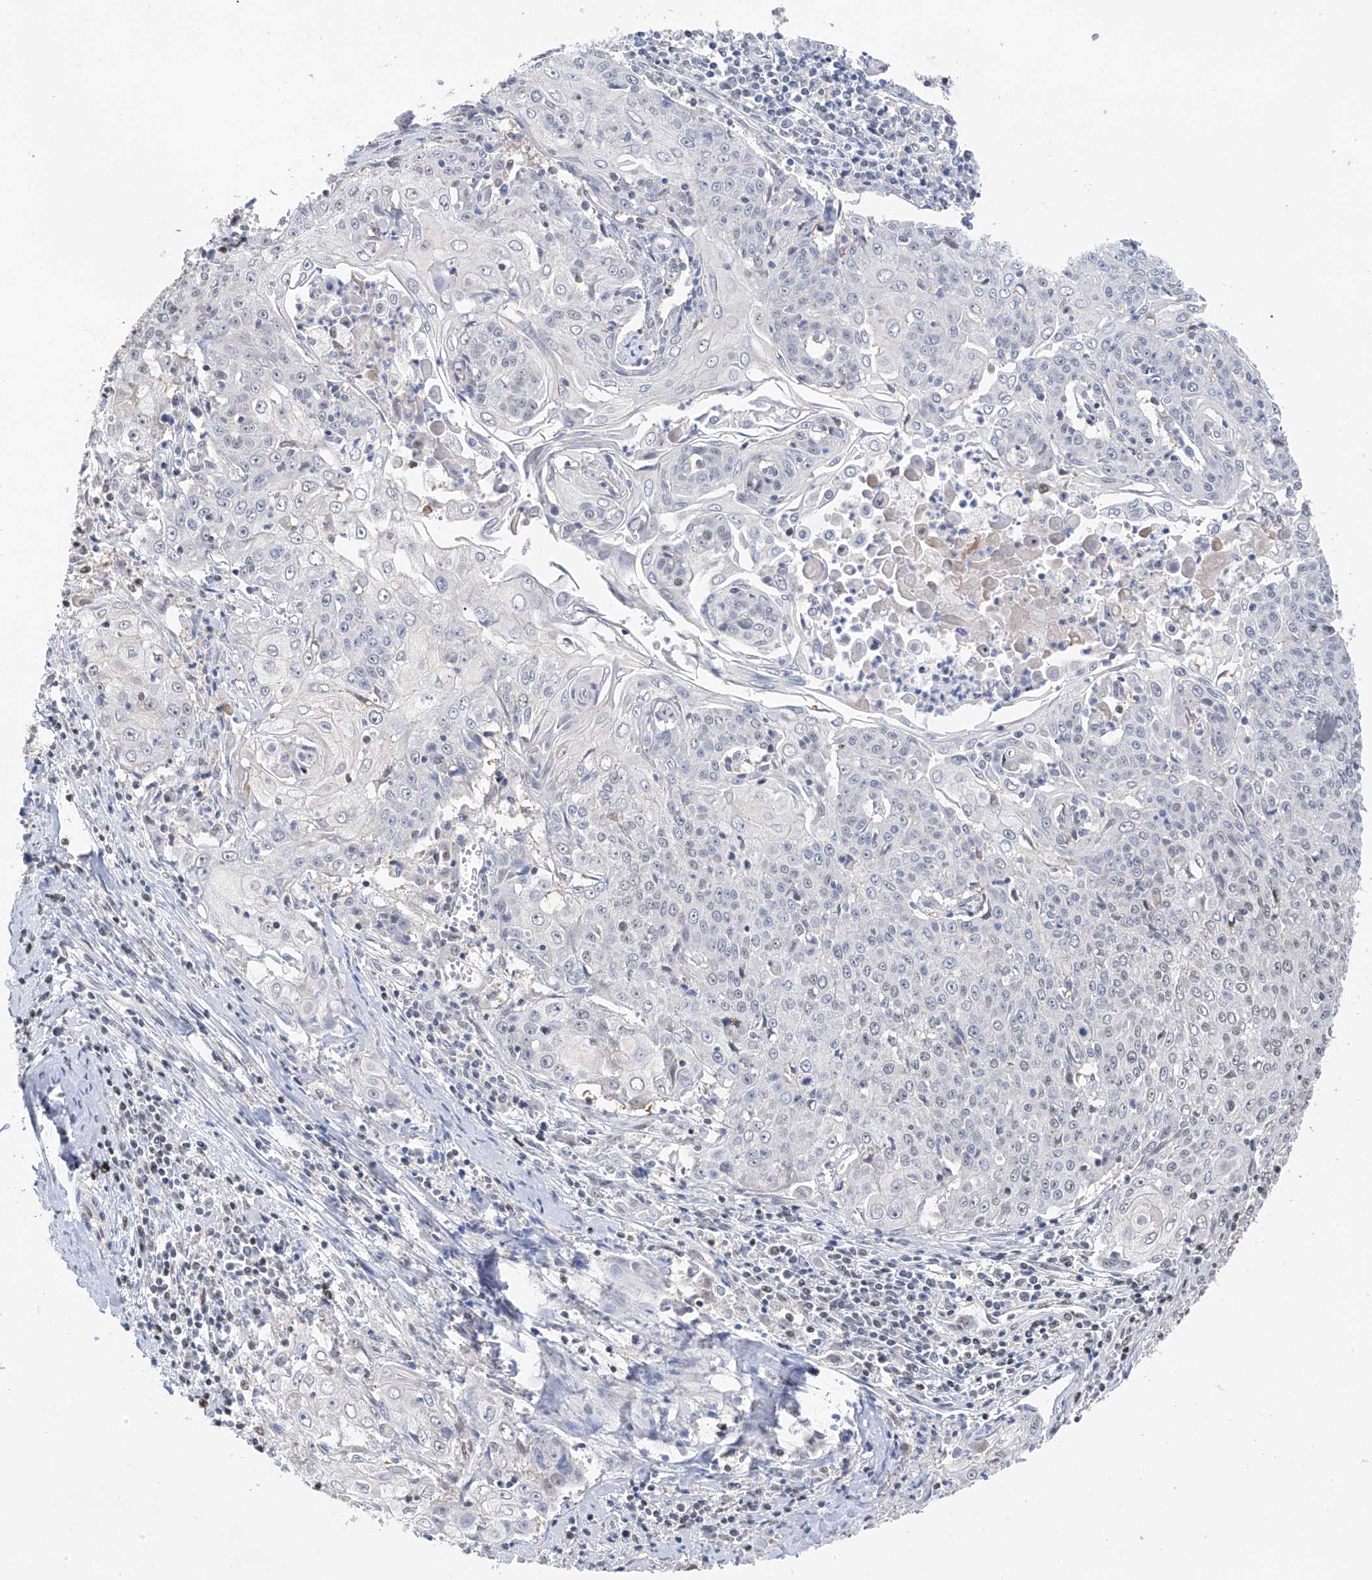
{"staining": {"intensity": "negative", "quantity": "none", "location": "none"}, "tissue": "cervical cancer", "cell_type": "Tumor cells", "image_type": "cancer", "snomed": [{"axis": "morphology", "description": "Squamous cell carcinoma, NOS"}, {"axis": "topography", "description": "Cervix"}], "caption": "The immunohistochemistry (IHC) image has no significant expression in tumor cells of cervical cancer (squamous cell carcinoma) tissue.", "gene": "PMM1", "patient": {"sex": "female", "age": 48}}